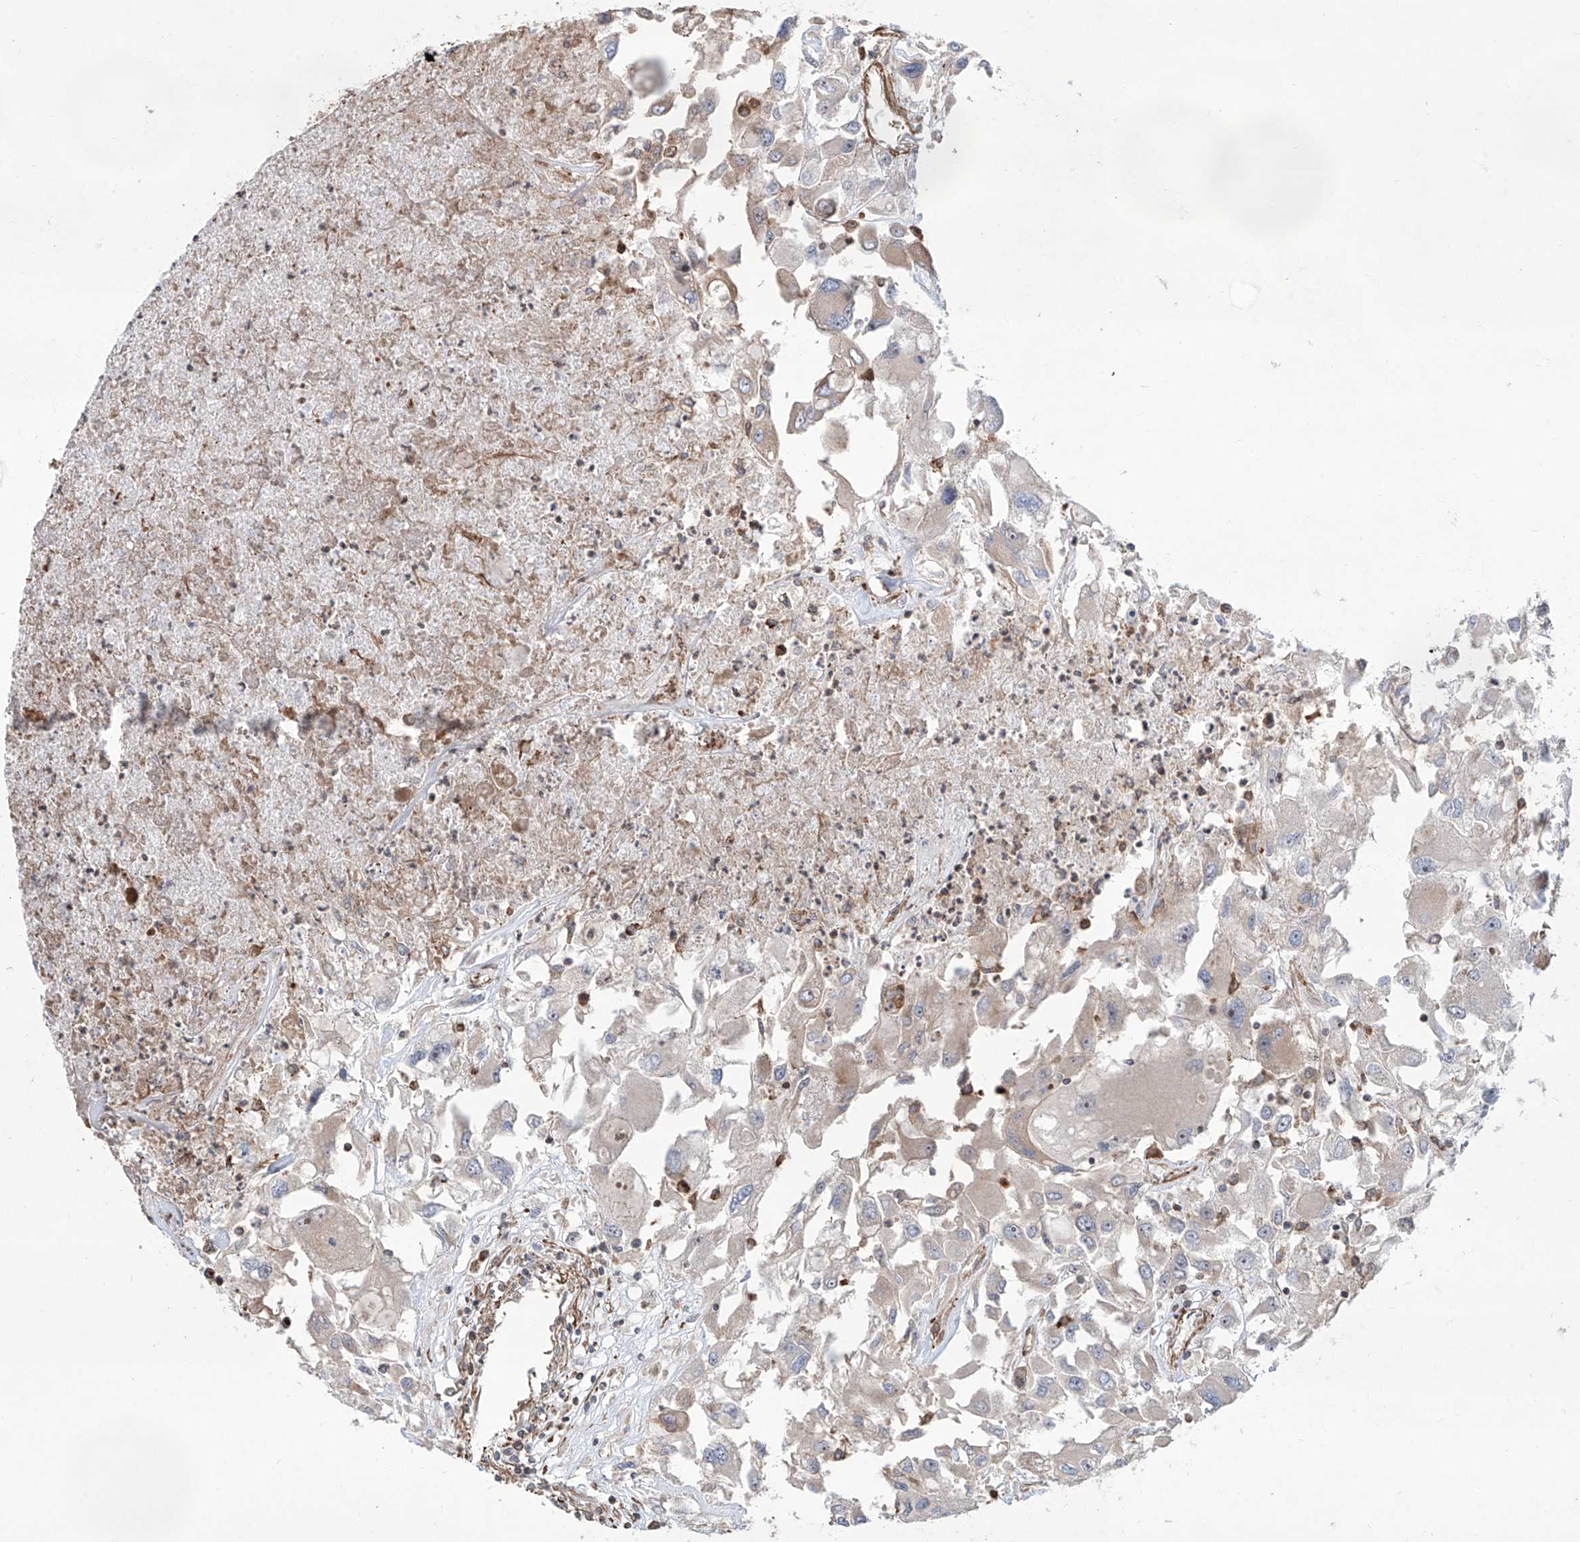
{"staining": {"intensity": "negative", "quantity": "none", "location": "none"}, "tissue": "renal cancer", "cell_type": "Tumor cells", "image_type": "cancer", "snomed": [{"axis": "morphology", "description": "Adenocarcinoma, NOS"}, {"axis": "topography", "description": "Kidney"}], "caption": "Human adenocarcinoma (renal) stained for a protein using immunohistochemistry shows no staining in tumor cells.", "gene": "APAF1", "patient": {"sex": "female", "age": 52}}